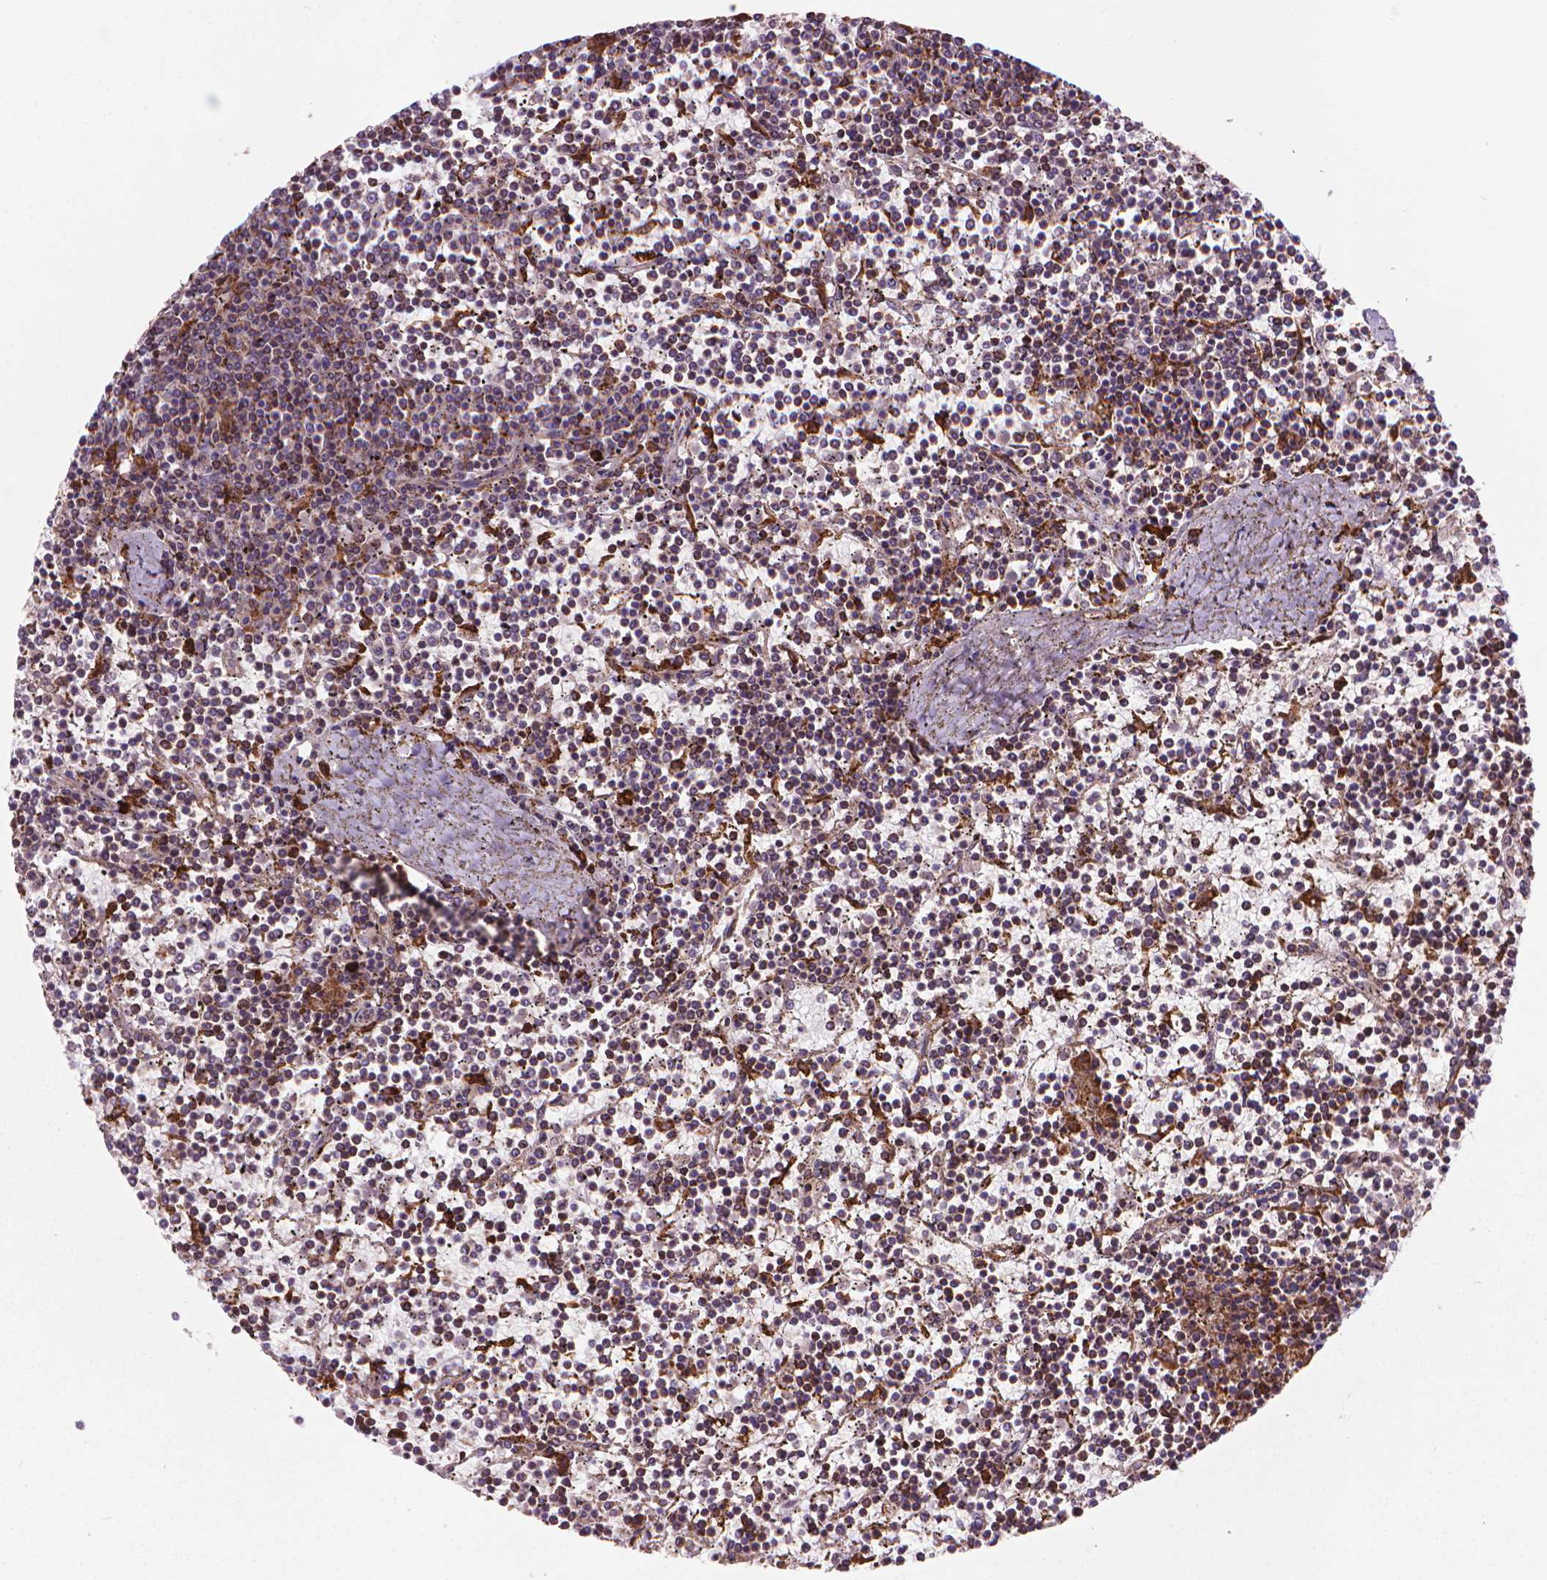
{"staining": {"intensity": "weak", "quantity": "<25%", "location": "cytoplasmic/membranous"}, "tissue": "lymphoma", "cell_type": "Tumor cells", "image_type": "cancer", "snomed": [{"axis": "morphology", "description": "Malignant lymphoma, non-Hodgkin's type, Low grade"}, {"axis": "topography", "description": "Spleen"}], "caption": "IHC image of neoplastic tissue: malignant lymphoma, non-Hodgkin's type (low-grade) stained with DAB (3,3'-diaminobenzidine) displays no significant protein expression in tumor cells.", "gene": "MYH14", "patient": {"sex": "female", "age": 19}}